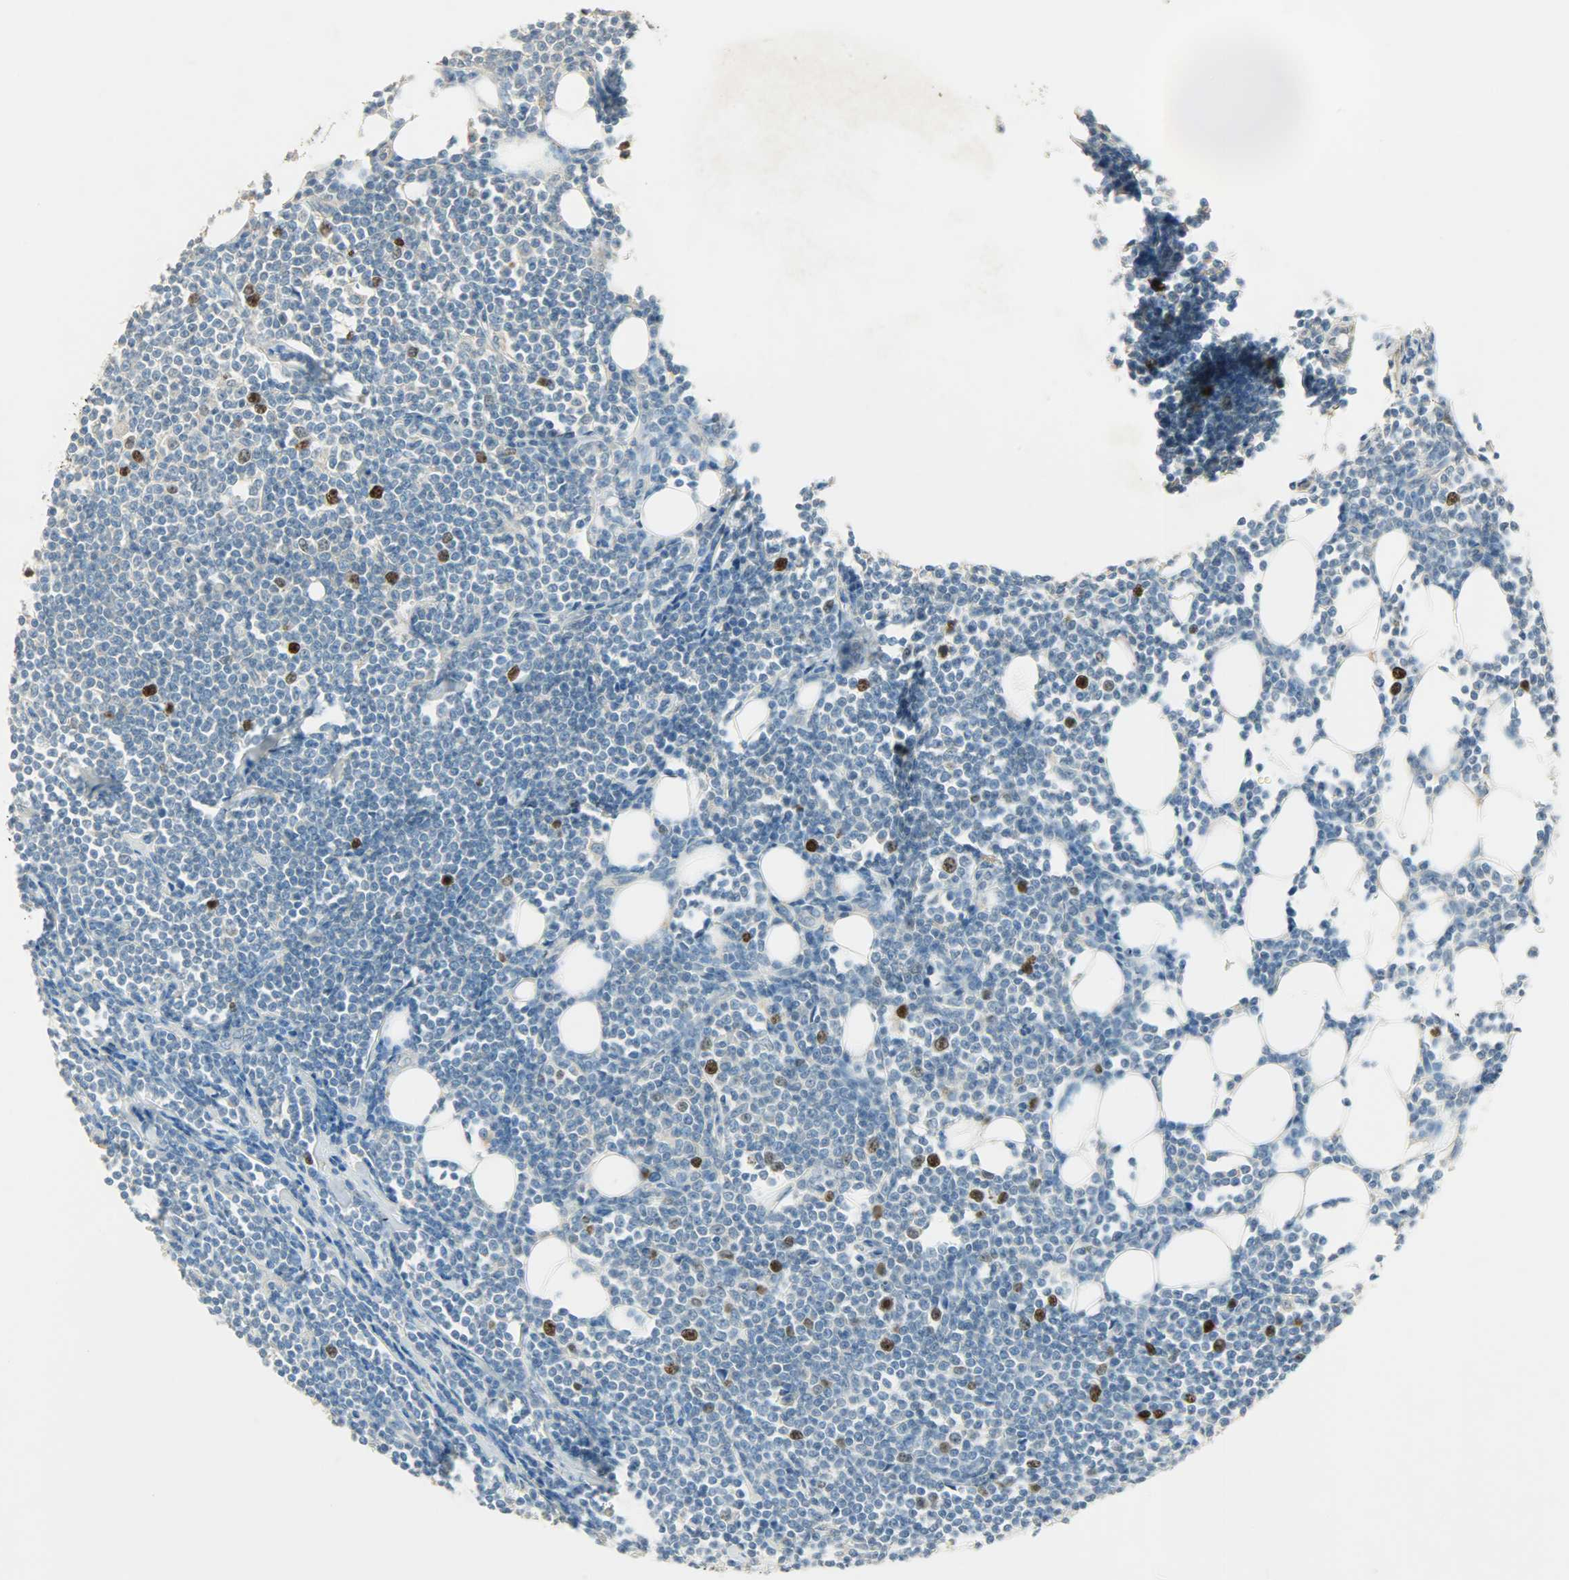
{"staining": {"intensity": "strong", "quantity": "<25%", "location": "nuclear"}, "tissue": "lymphoma", "cell_type": "Tumor cells", "image_type": "cancer", "snomed": [{"axis": "morphology", "description": "Malignant lymphoma, non-Hodgkin's type, Low grade"}, {"axis": "topography", "description": "Soft tissue"}], "caption": "This histopathology image reveals IHC staining of lymphoma, with medium strong nuclear positivity in about <25% of tumor cells.", "gene": "TPX2", "patient": {"sex": "male", "age": 92}}